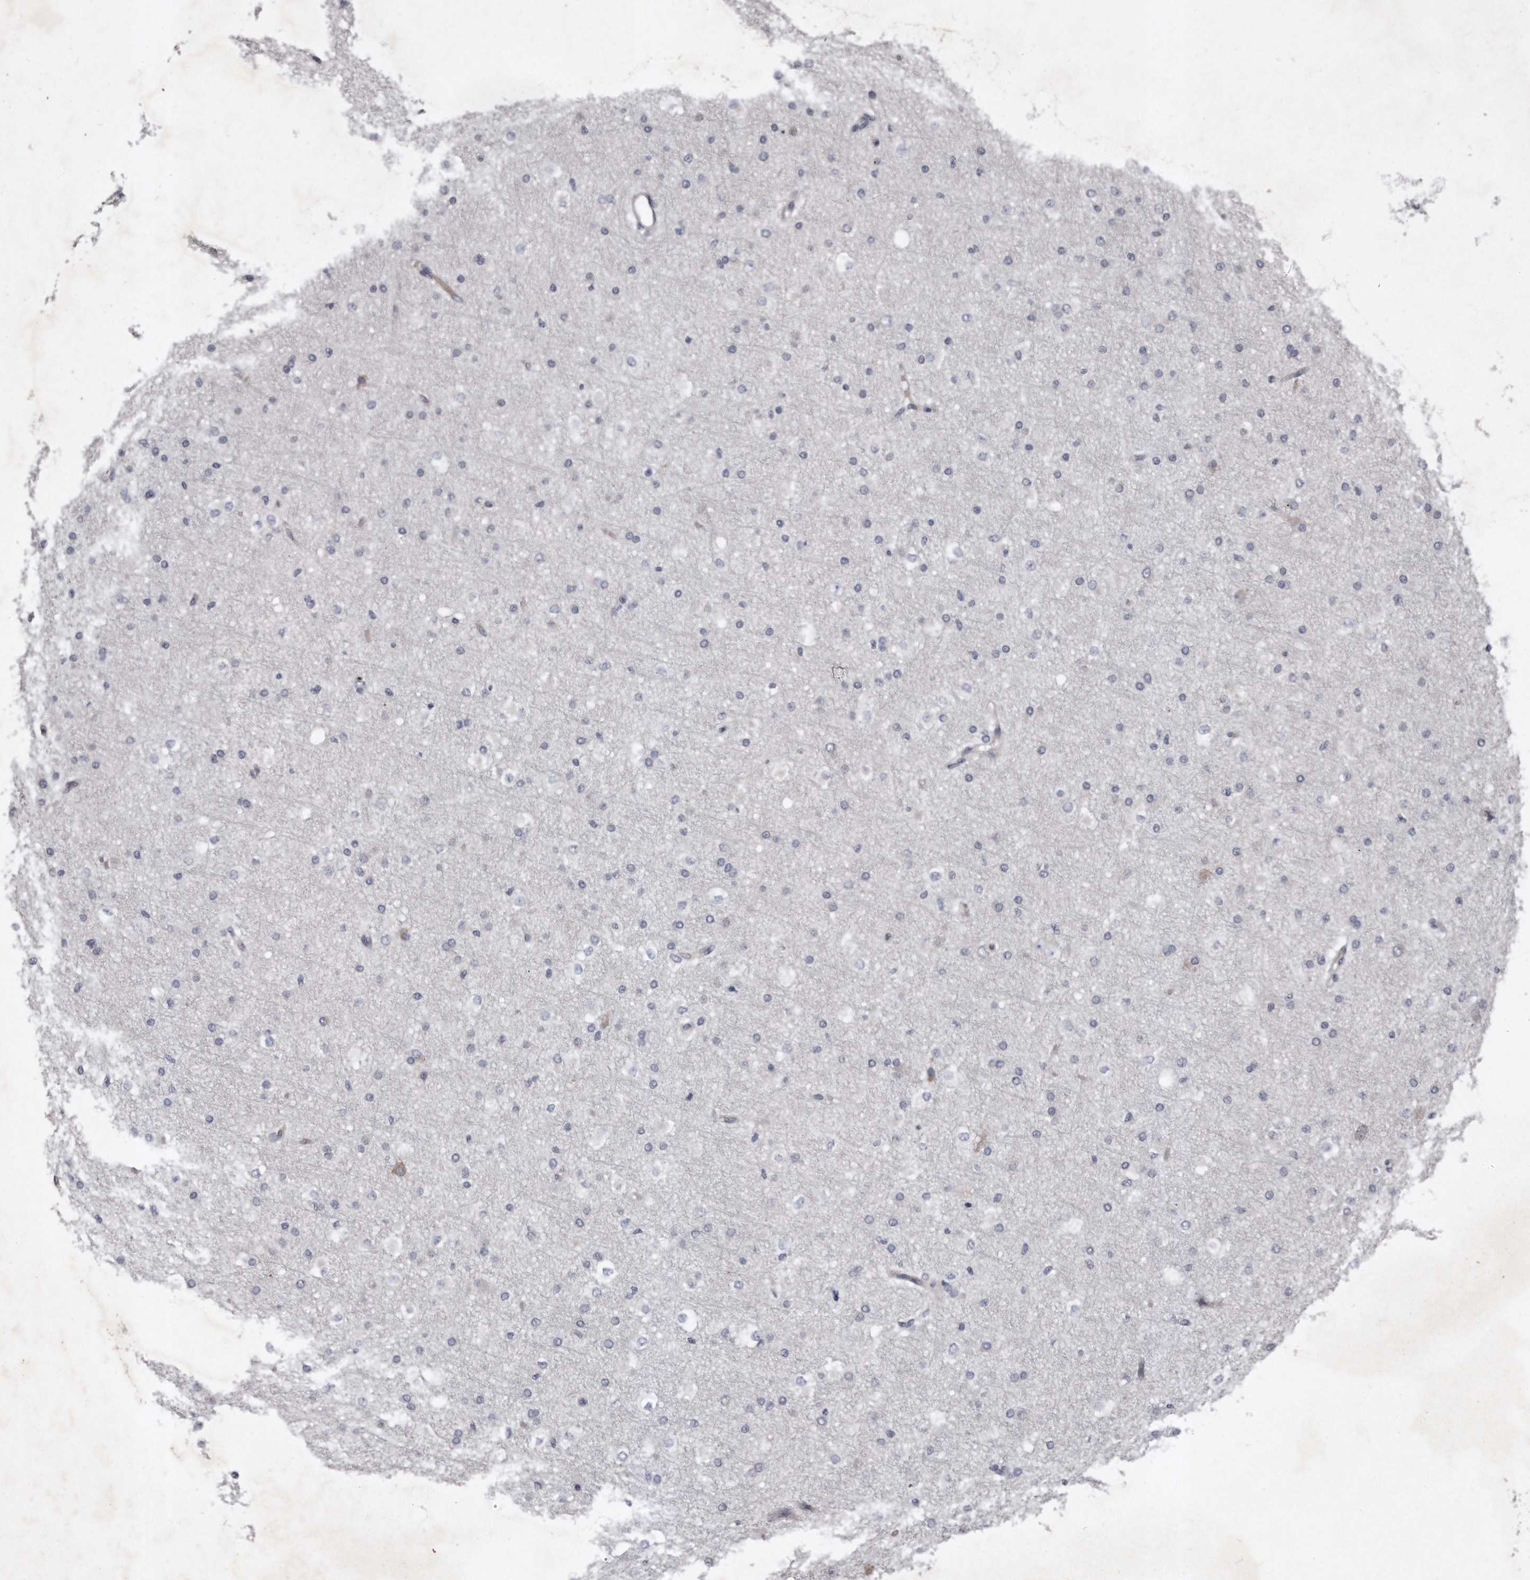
{"staining": {"intensity": "negative", "quantity": "none", "location": "none"}, "tissue": "cerebral cortex", "cell_type": "Endothelial cells", "image_type": "normal", "snomed": [{"axis": "morphology", "description": "Normal tissue, NOS"}, {"axis": "morphology", "description": "Developmental malformation"}, {"axis": "topography", "description": "Cerebral cortex"}], "caption": "DAB (3,3'-diaminobenzidine) immunohistochemical staining of normal cerebral cortex exhibits no significant positivity in endothelial cells.", "gene": "TECR", "patient": {"sex": "female", "age": 30}}